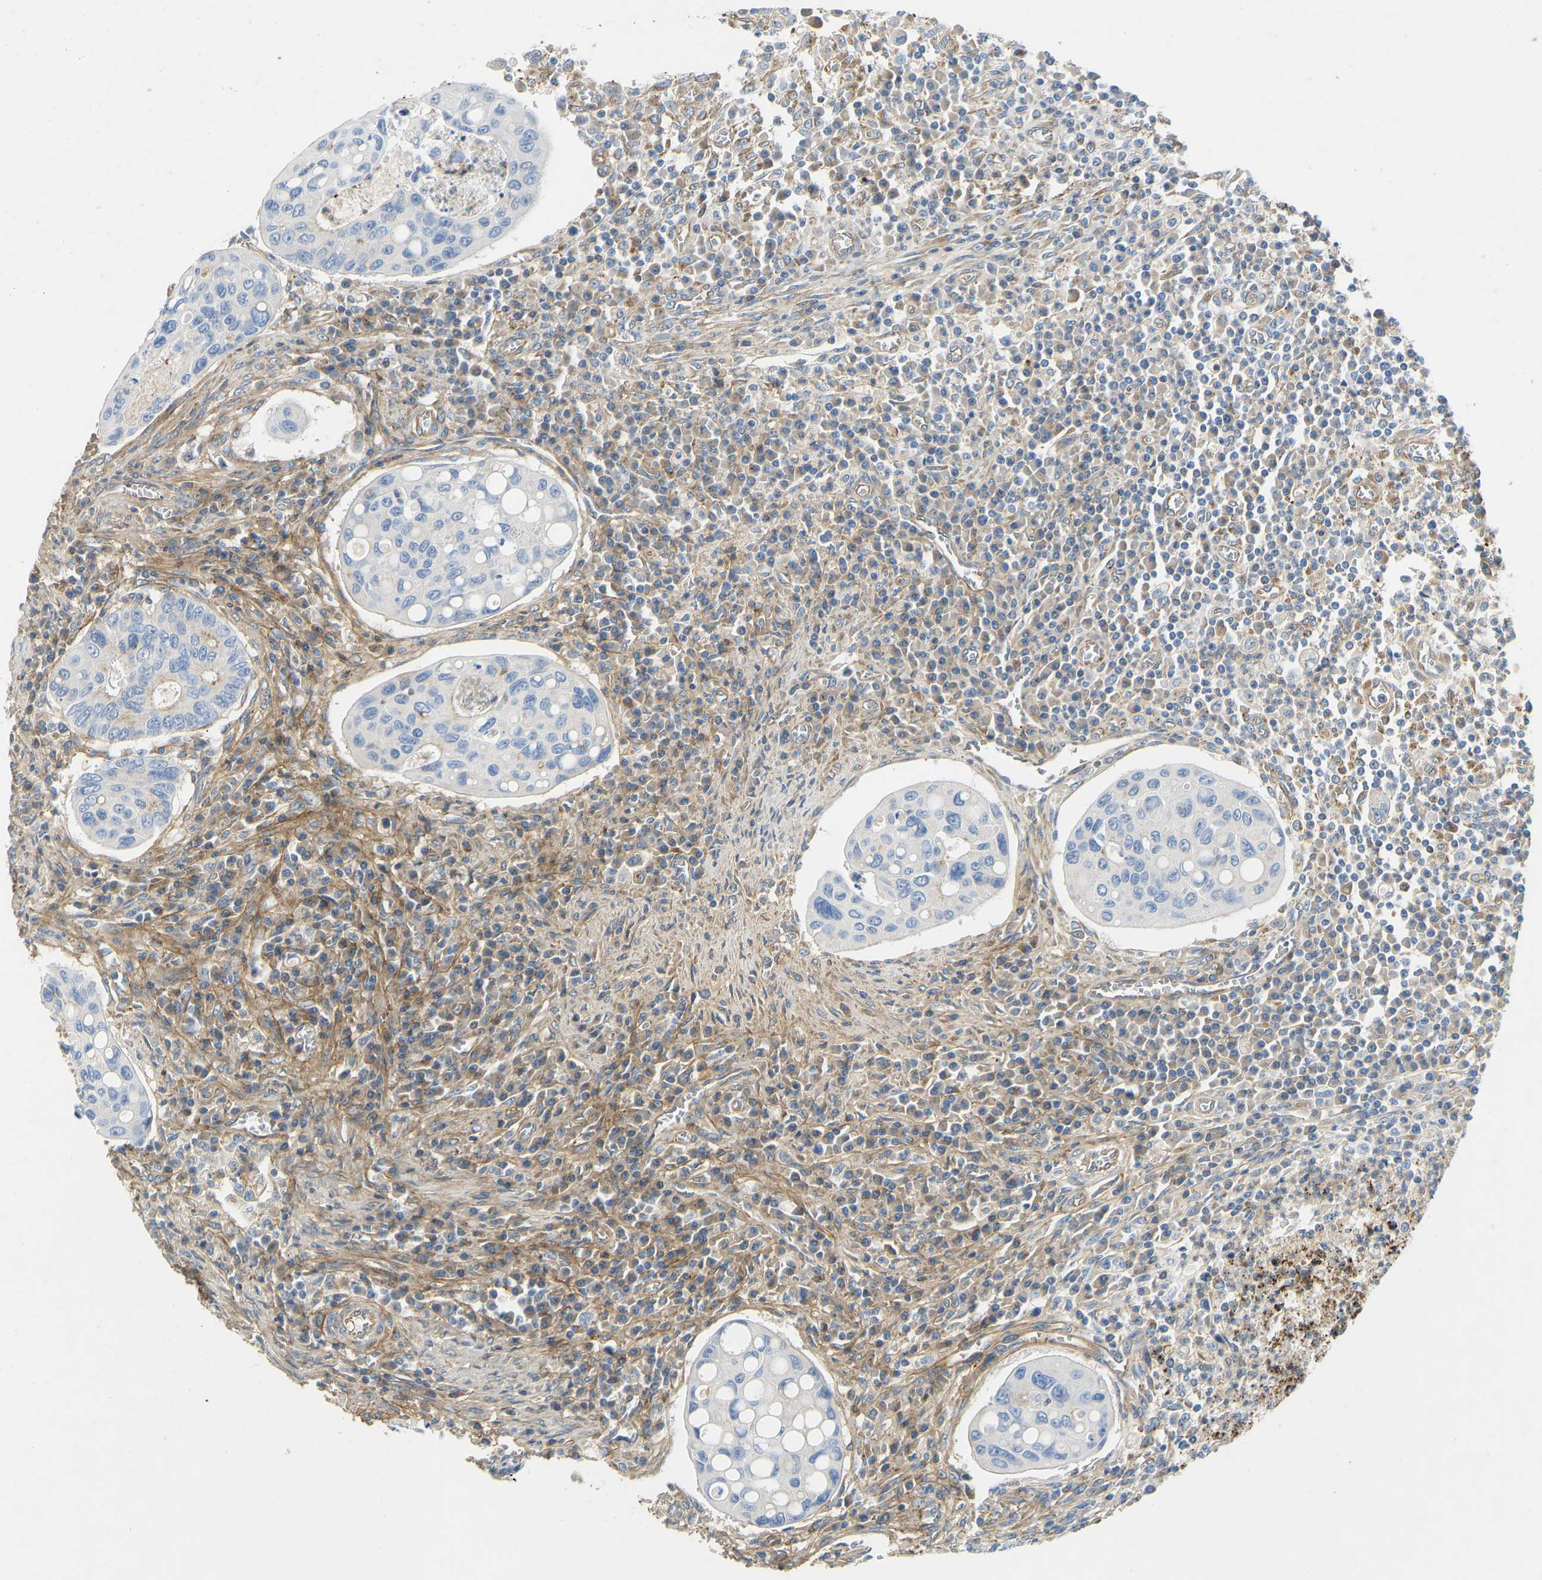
{"staining": {"intensity": "moderate", "quantity": "<25%", "location": "cytoplasmic/membranous"}, "tissue": "colorectal cancer", "cell_type": "Tumor cells", "image_type": "cancer", "snomed": [{"axis": "morphology", "description": "Inflammation, NOS"}, {"axis": "morphology", "description": "Adenocarcinoma, NOS"}, {"axis": "topography", "description": "Colon"}], "caption": "A micrograph of human colorectal adenocarcinoma stained for a protein displays moderate cytoplasmic/membranous brown staining in tumor cells.", "gene": "TECTA", "patient": {"sex": "male", "age": 72}}